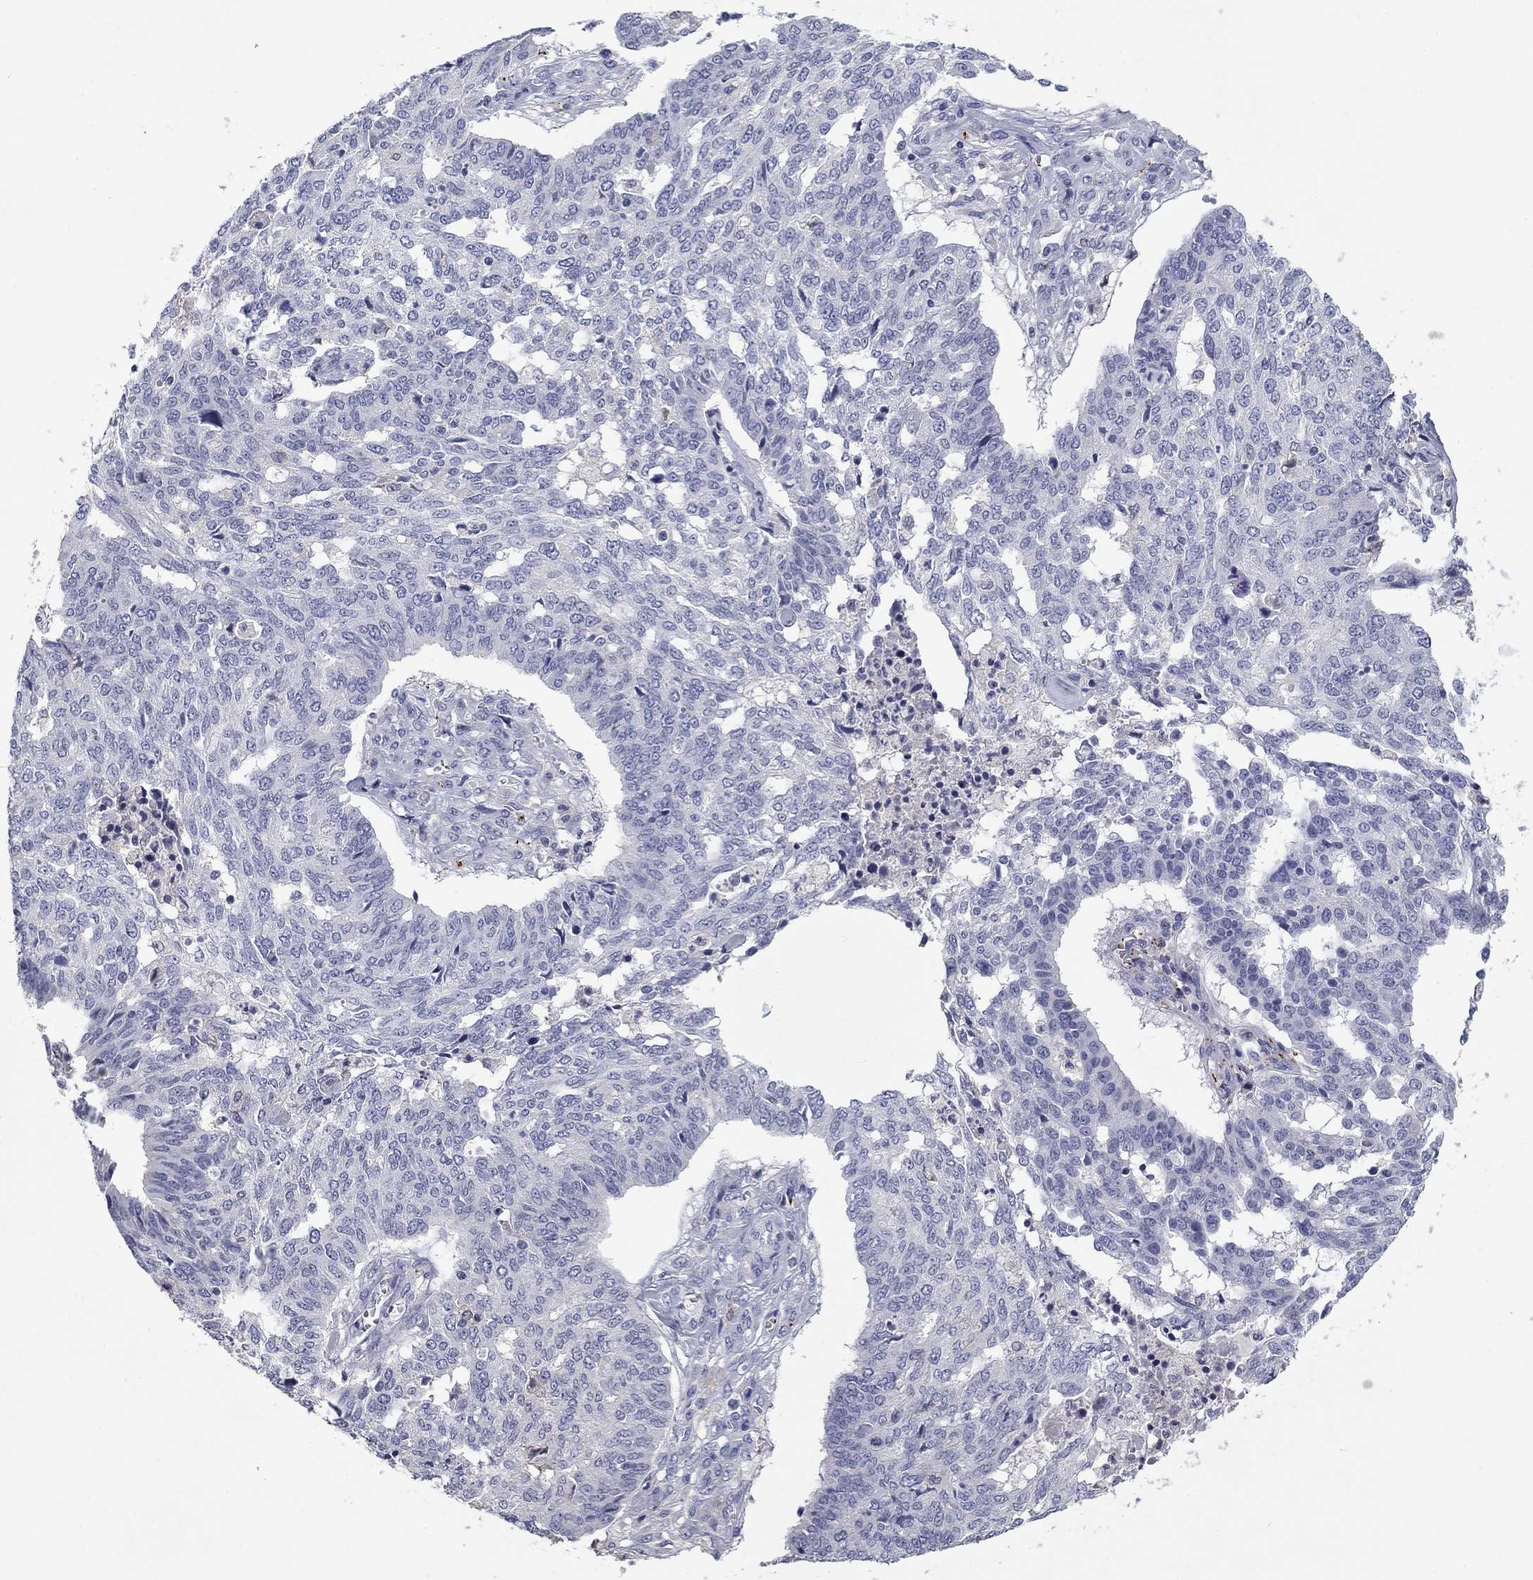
{"staining": {"intensity": "negative", "quantity": "none", "location": "none"}, "tissue": "ovarian cancer", "cell_type": "Tumor cells", "image_type": "cancer", "snomed": [{"axis": "morphology", "description": "Cystadenocarcinoma, serous, NOS"}, {"axis": "topography", "description": "Ovary"}], "caption": "Tumor cells show no significant expression in ovarian cancer (serous cystadenocarcinoma).", "gene": "PLEK", "patient": {"sex": "female", "age": 67}}